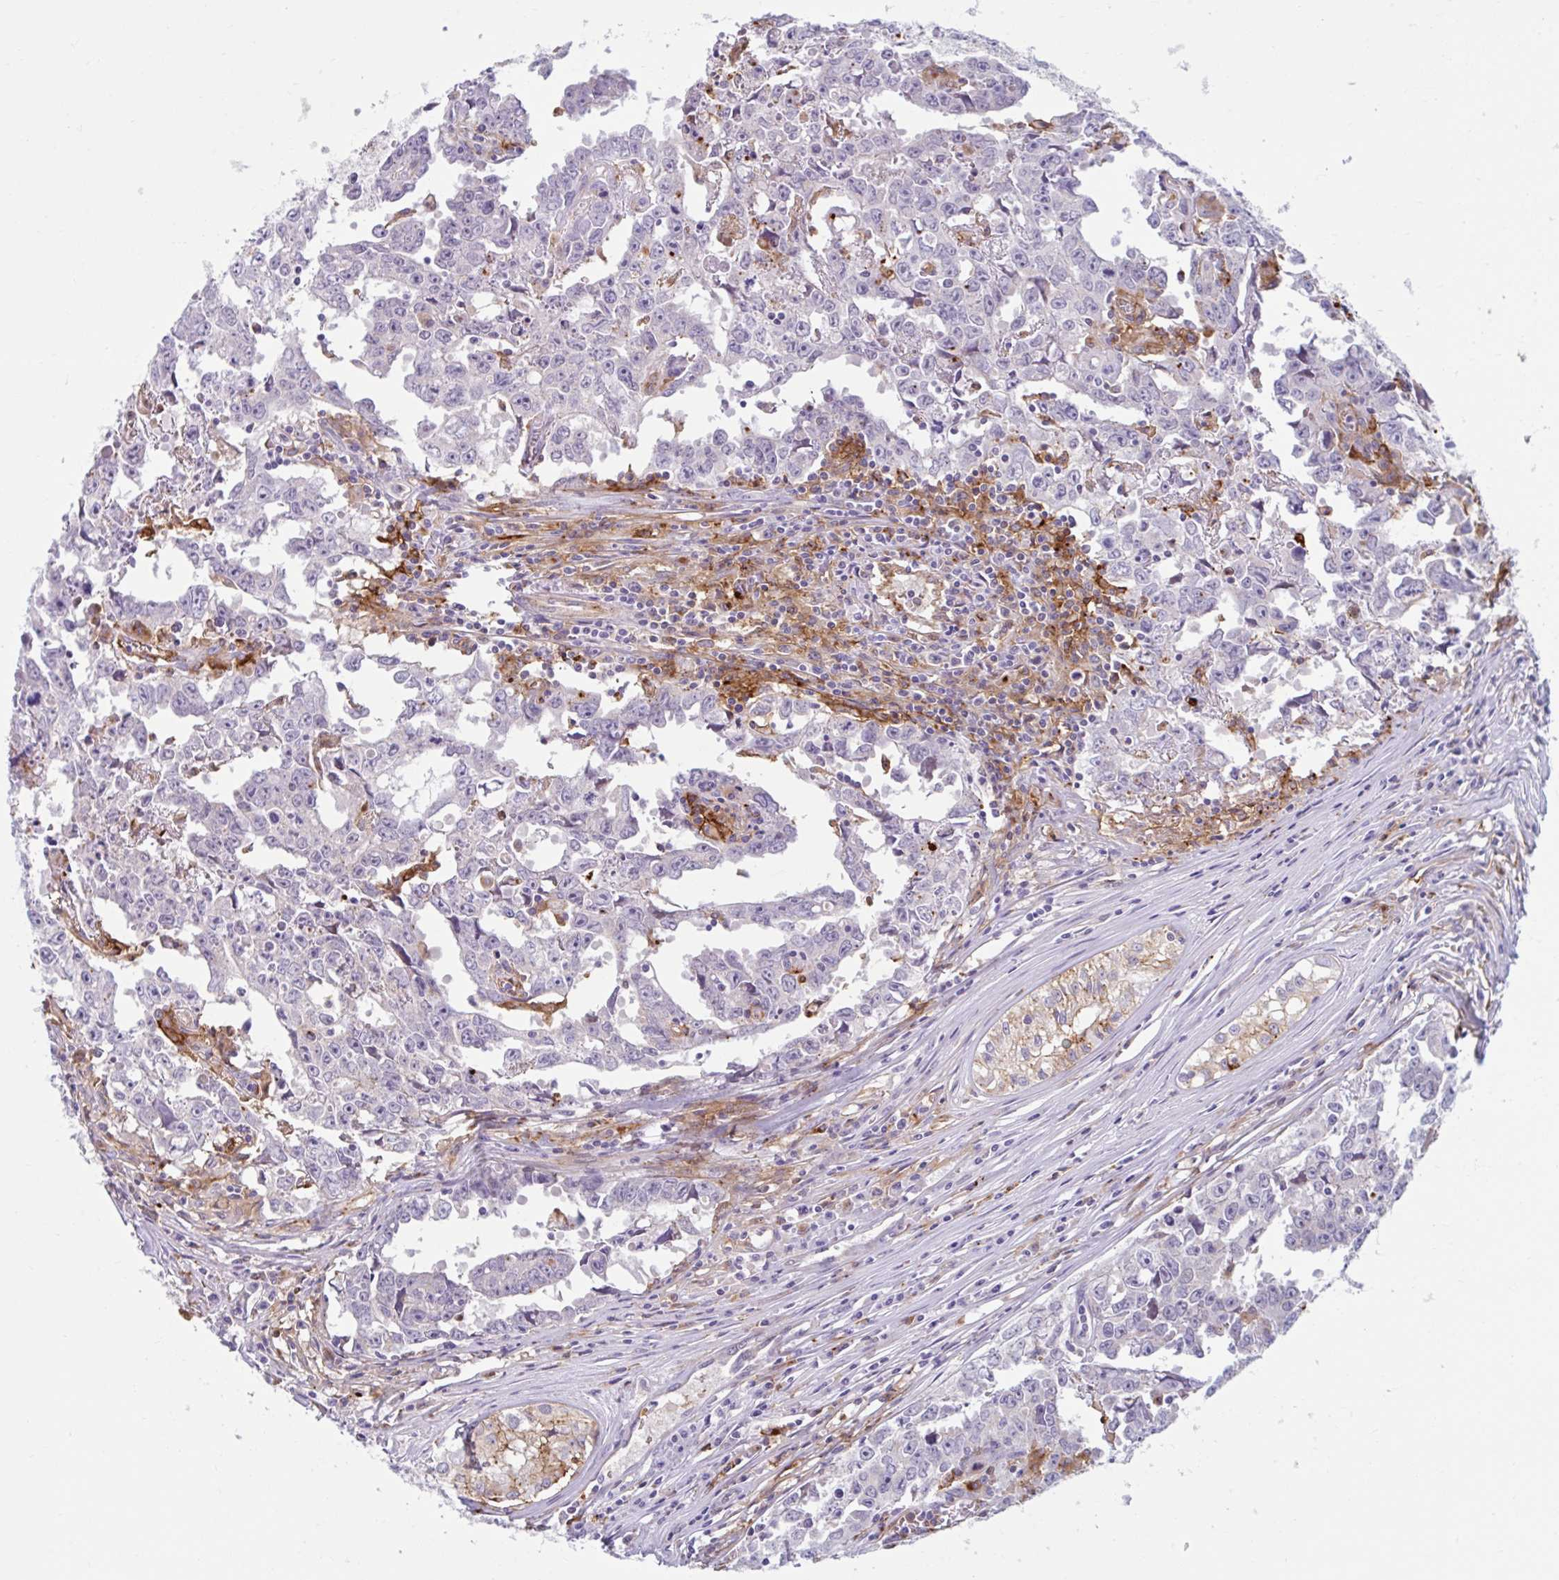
{"staining": {"intensity": "negative", "quantity": "none", "location": "none"}, "tissue": "testis cancer", "cell_type": "Tumor cells", "image_type": "cancer", "snomed": [{"axis": "morphology", "description": "Carcinoma, Embryonal, NOS"}, {"axis": "topography", "description": "Testis"}], "caption": "This micrograph is of testis embryonal carcinoma stained with immunohistochemistry (IHC) to label a protein in brown with the nuclei are counter-stained blue. There is no expression in tumor cells. The staining is performed using DAB brown chromogen with nuclei counter-stained in using hematoxylin.", "gene": "CEP120", "patient": {"sex": "male", "age": 22}}